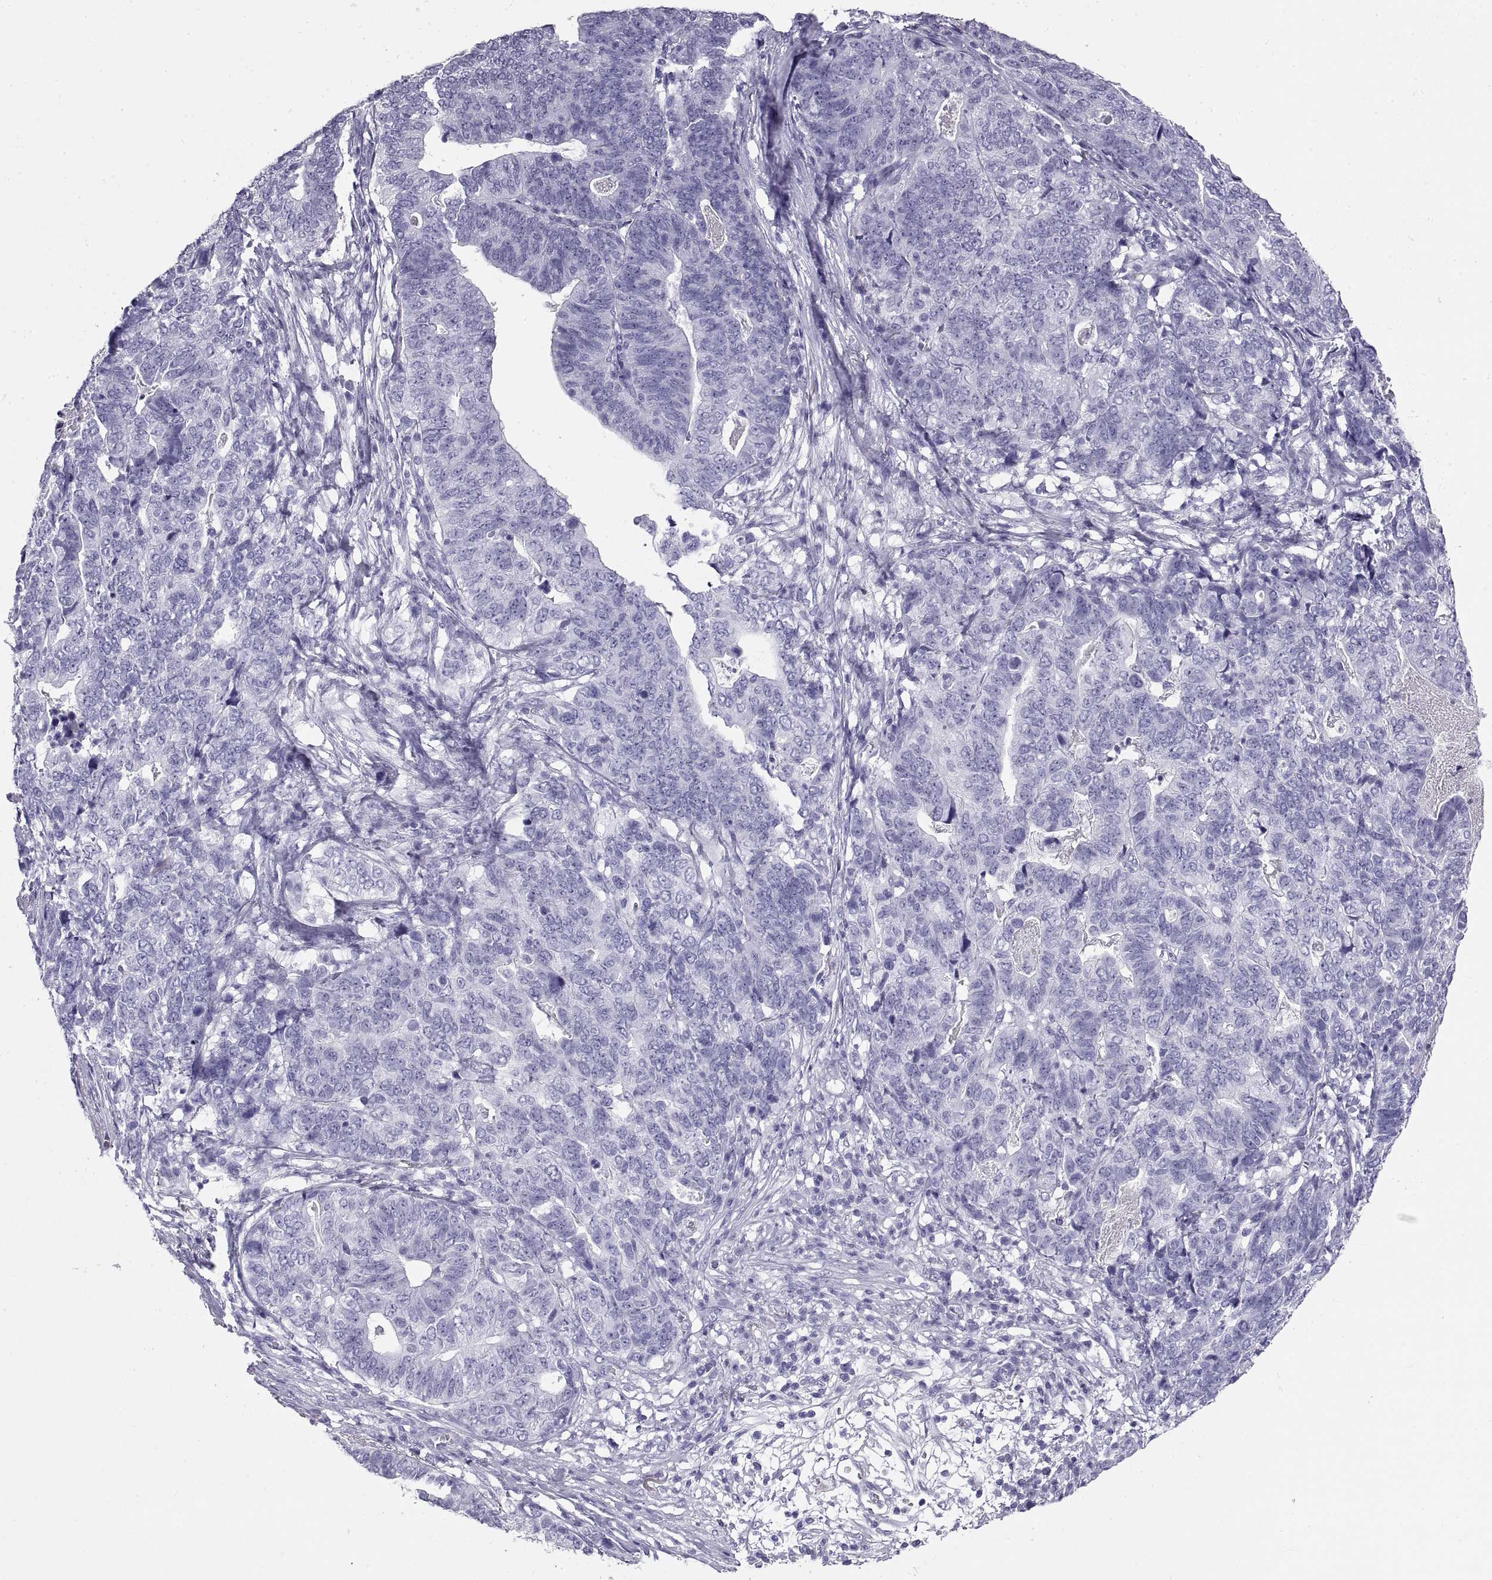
{"staining": {"intensity": "negative", "quantity": "none", "location": "none"}, "tissue": "stomach cancer", "cell_type": "Tumor cells", "image_type": "cancer", "snomed": [{"axis": "morphology", "description": "Adenocarcinoma, NOS"}, {"axis": "topography", "description": "Stomach, upper"}], "caption": "An immunohistochemistry (IHC) histopathology image of adenocarcinoma (stomach) is shown. There is no staining in tumor cells of adenocarcinoma (stomach).", "gene": "RLBP1", "patient": {"sex": "female", "age": 67}}